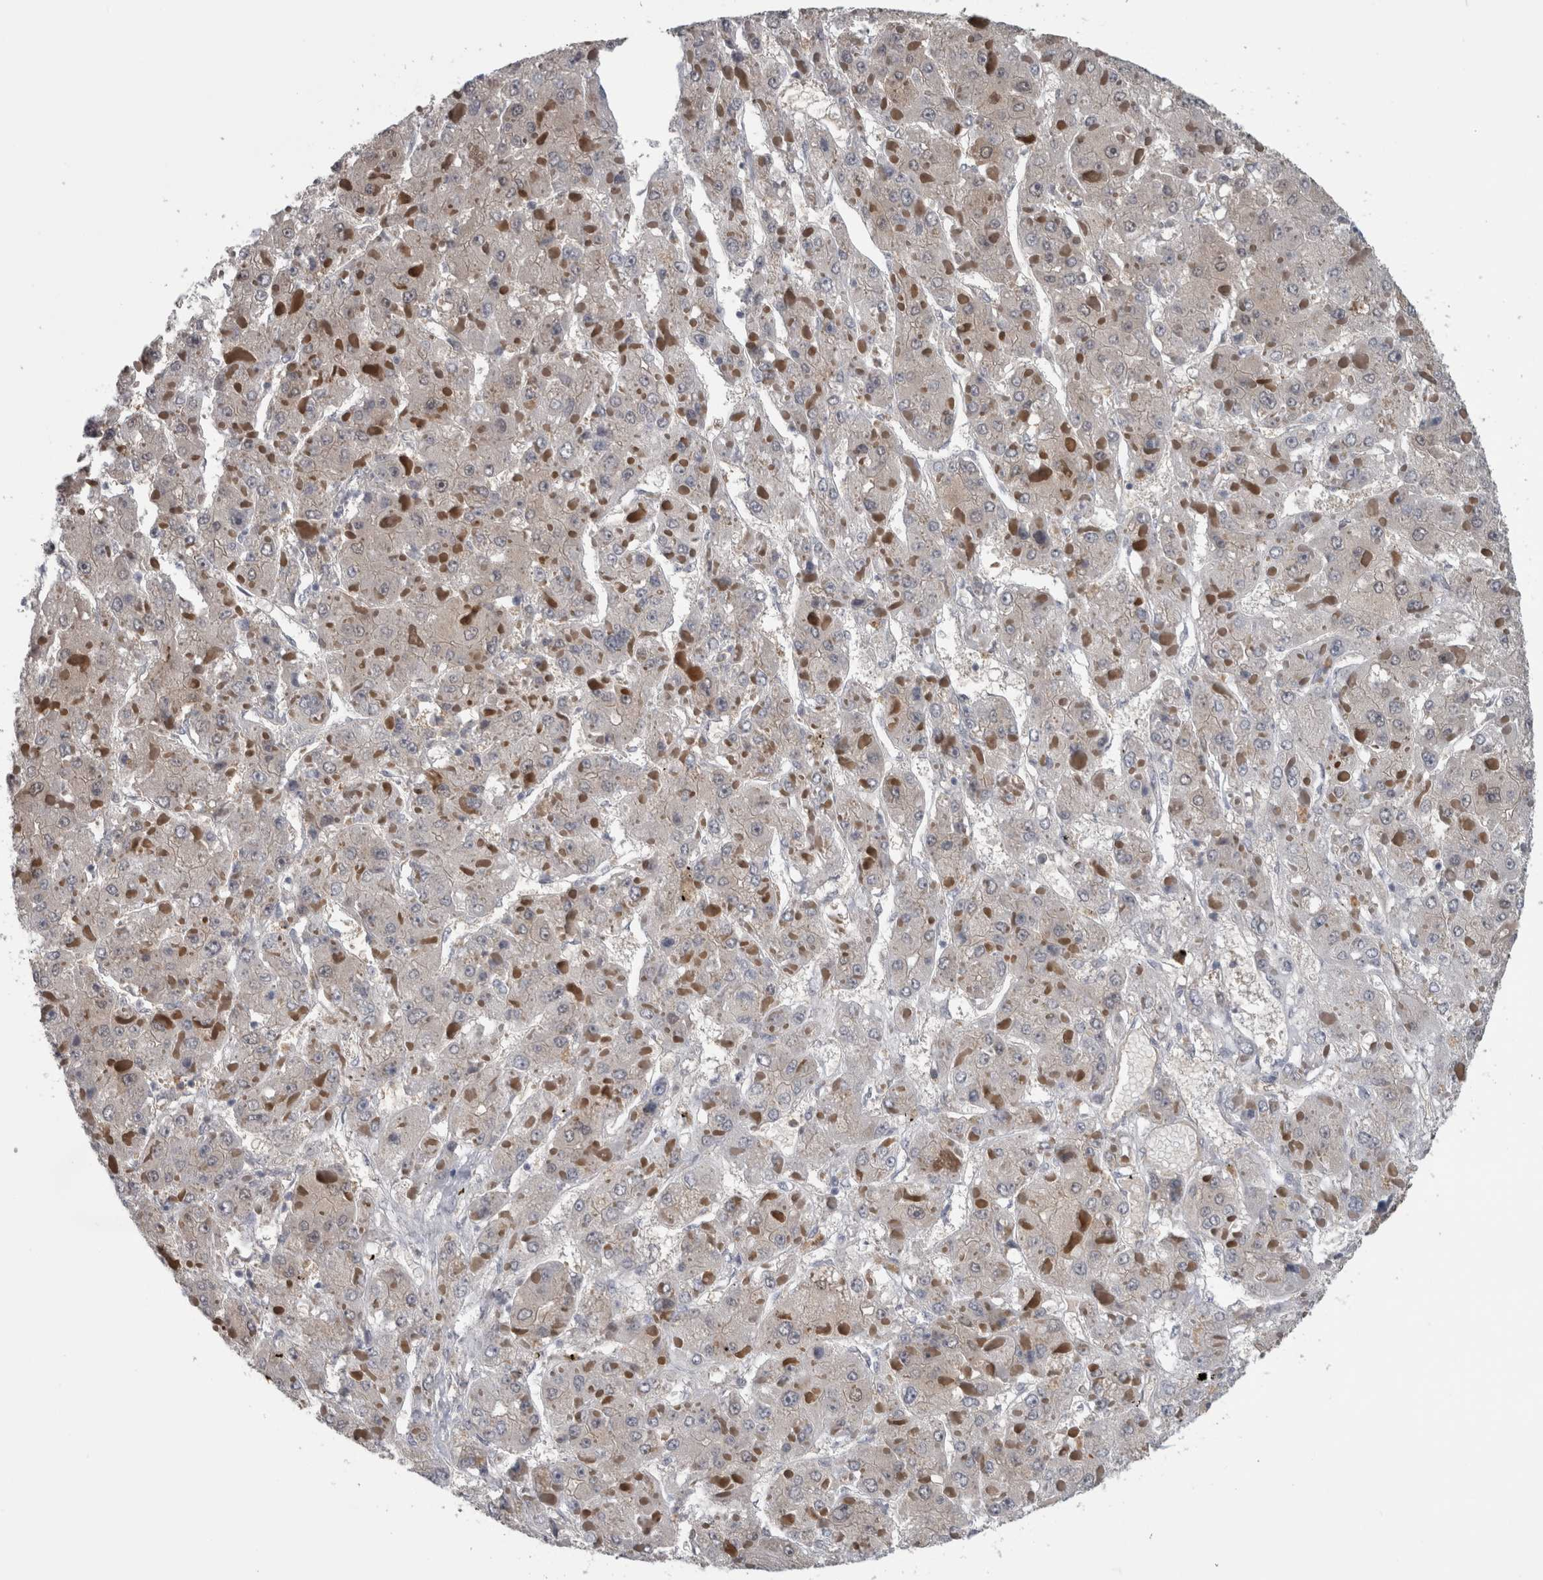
{"staining": {"intensity": "weak", "quantity": "<25%", "location": "cytoplasmic/membranous"}, "tissue": "liver cancer", "cell_type": "Tumor cells", "image_type": "cancer", "snomed": [{"axis": "morphology", "description": "Carcinoma, Hepatocellular, NOS"}, {"axis": "topography", "description": "Liver"}], "caption": "Human liver hepatocellular carcinoma stained for a protein using IHC reveals no staining in tumor cells.", "gene": "NAPRT", "patient": {"sex": "female", "age": 73}}